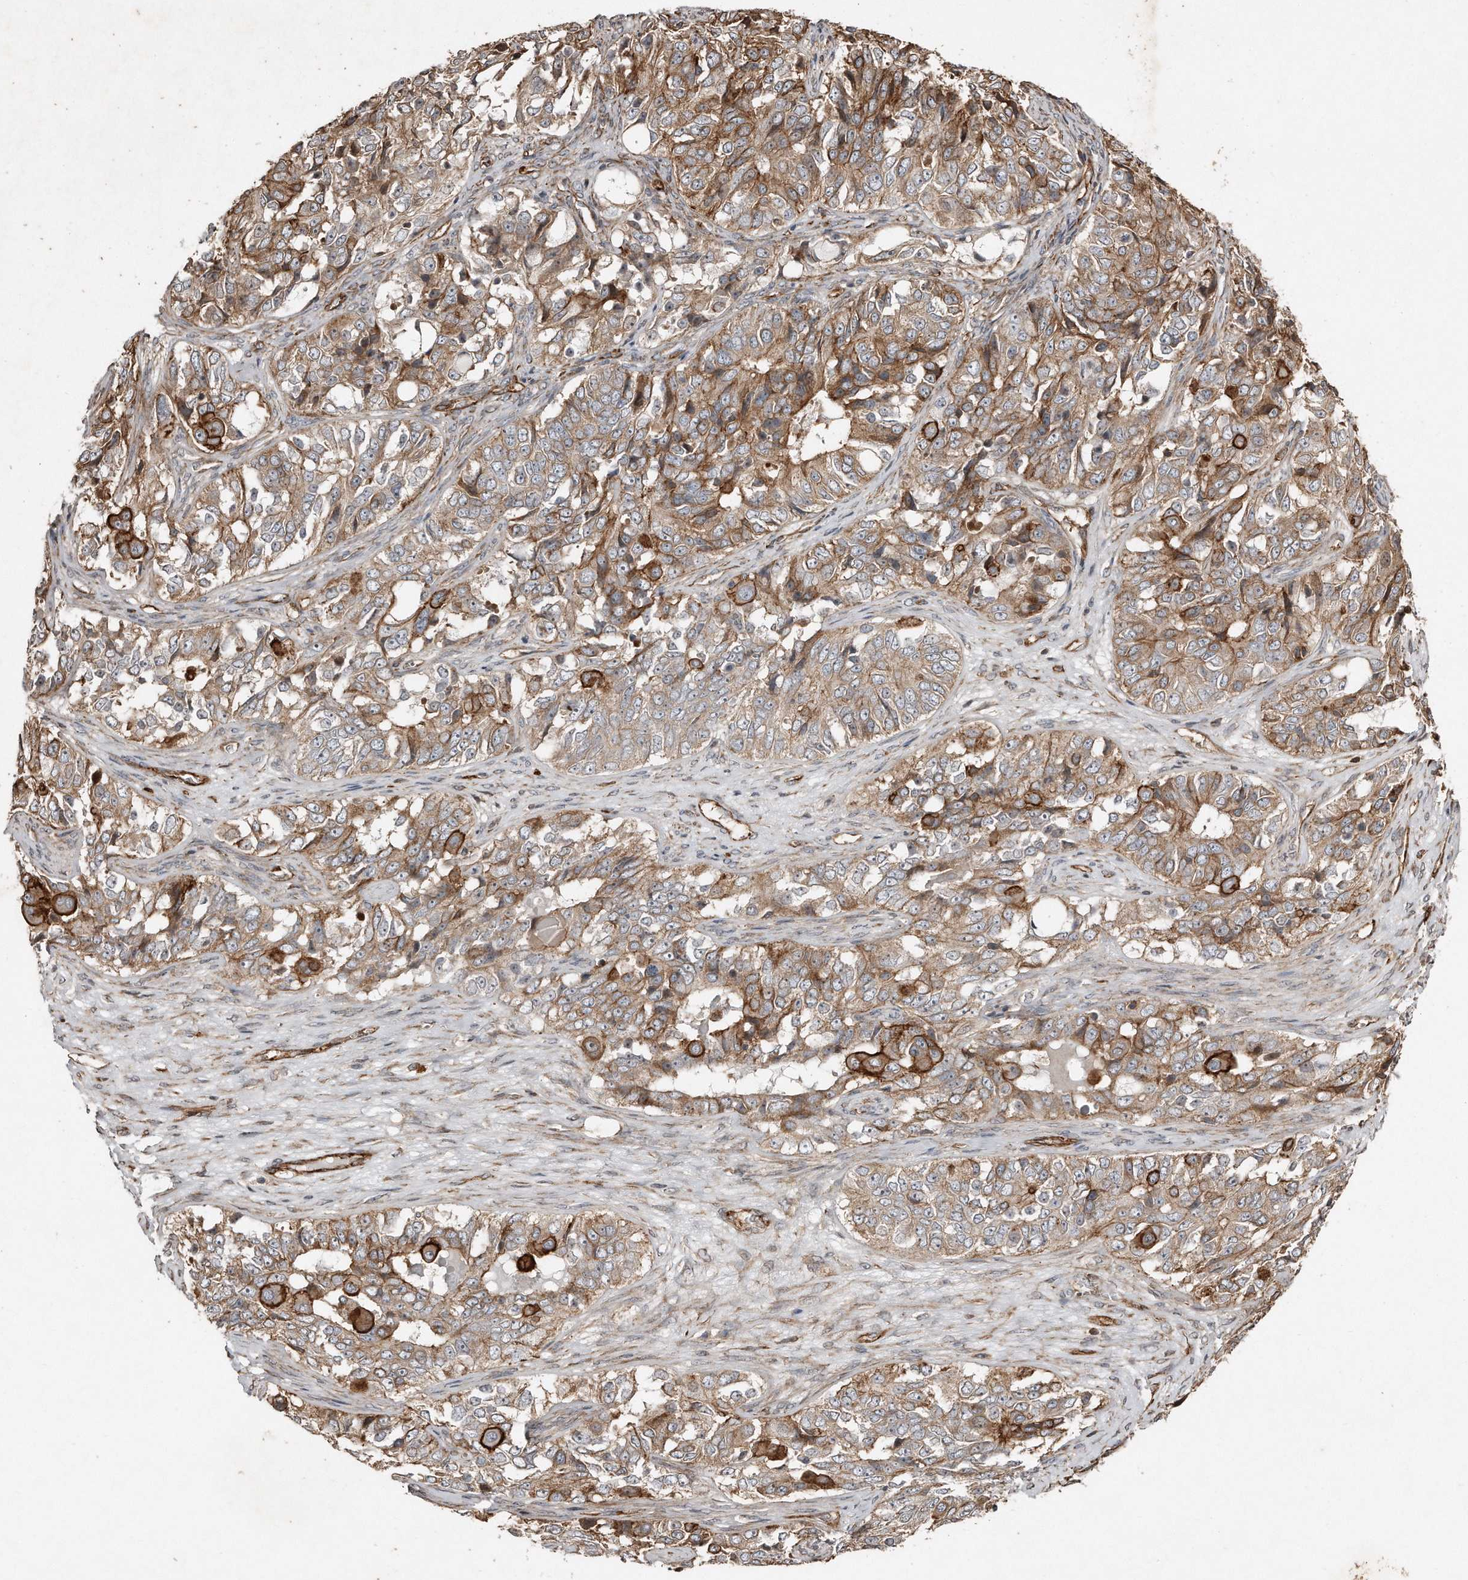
{"staining": {"intensity": "moderate", "quantity": ">75%", "location": "cytoplasmic/membranous"}, "tissue": "ovarian cancer", "cell_type": "Tumor cells", "image_type": "cancer", "snomed": [{"axis": "morphology", "description": "Carcinoma, endometroid"}, {"axis": "topography", "description": "Ovary"}], "caption": "The histopathology image displays staining of endometroid carcinoma (ovarian), revealing moderate cytoplasmic/membranous protein staining (brown color) within tumor cells. (Brightfield microscopy of DAB IHC at high magnification).", "gene": "SNAP47", "patient": {"sex": "female", "age": 51}}